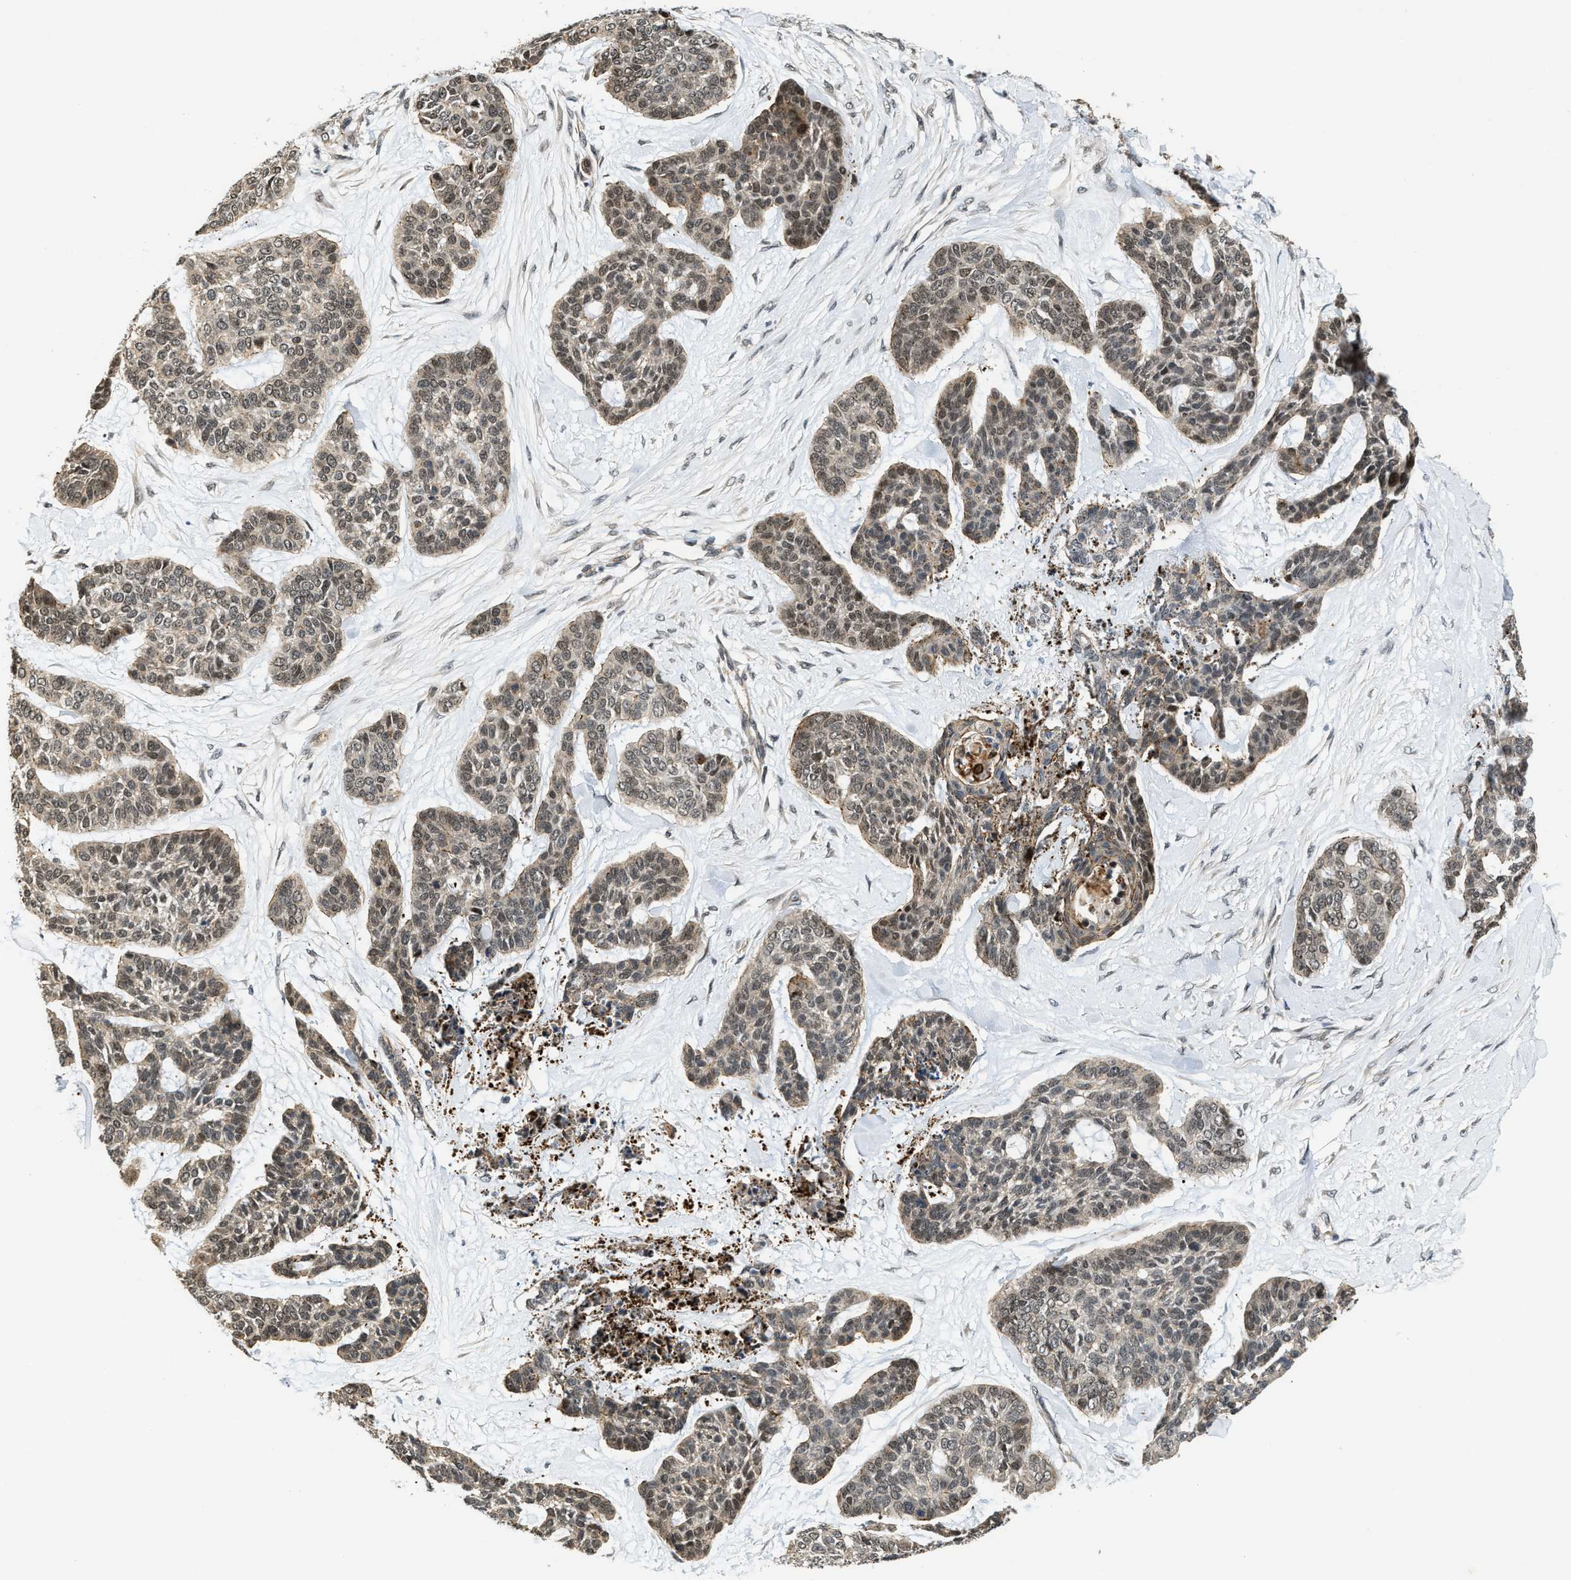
{"staining": {"intensity": "weak", "quantity": ">75%", "location": "cytoplasmic/membranous,nuclear"}, "tissue": "skin cancer", "cell_type": "Tumor cells", "image_type": "cancer", "snomed": [{"axis": "morphology", "description": "Basal cell carcinoma"}, {"axis": "topography", "description": "Skin"}], "caption": "Basal cell carcinoma (skin) stained with DAB IHC demonstrates low levels of weak cytoplasmic/membranous and nuclear positivity in about >75% of tumor cells. (Brightfield microscopy of DAB IHC at high magnification).", "gene": "DPF2", "patient": {"sex": "female", "age": 64}}